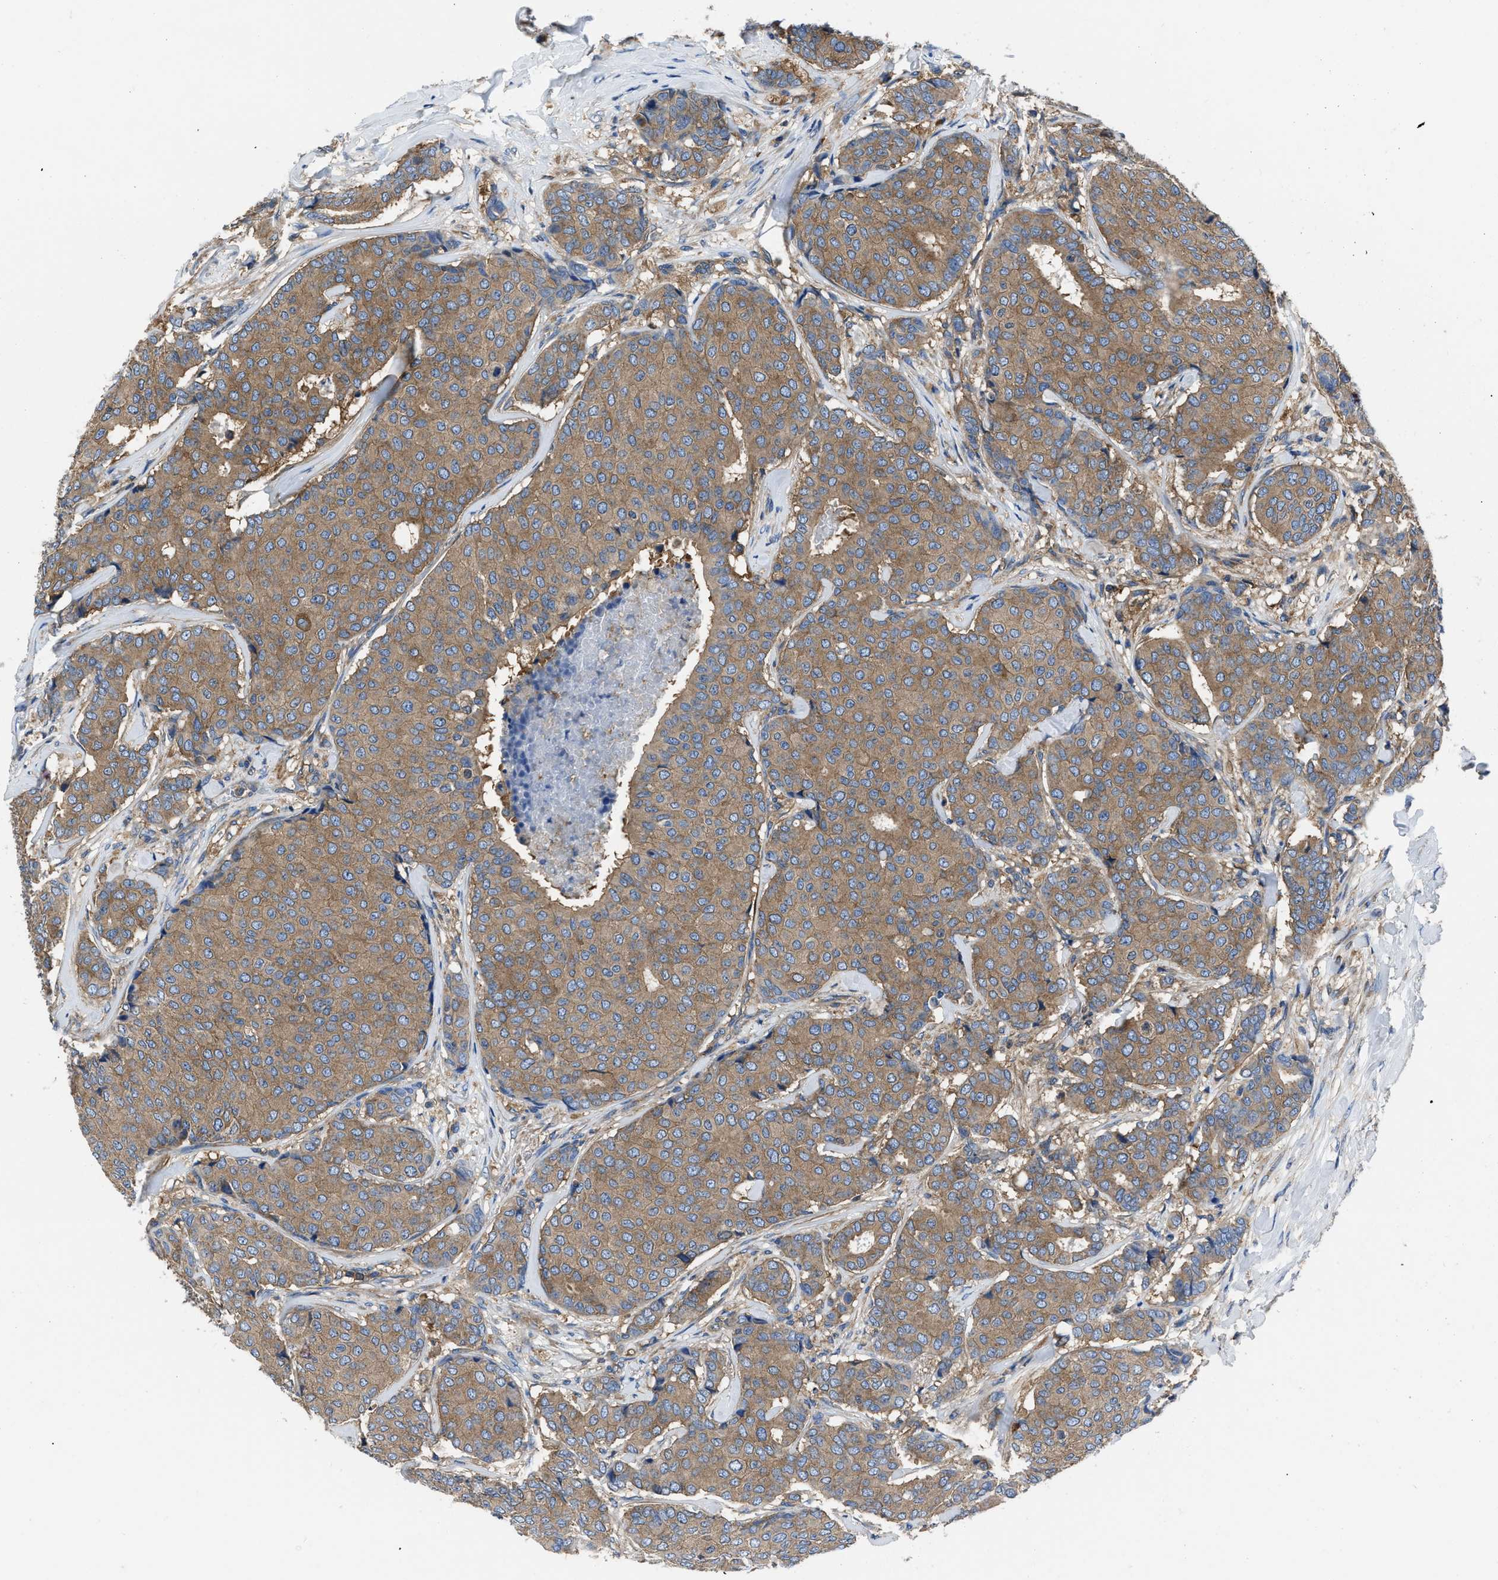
{"staining": {"intensity": "moderate", "quantity": ">75%", "location": "cytoplasmic/membranous"}, "tissue": "breast cancer", "cell_type": "Tumor cells", "image_type": "cancer", "snomed": [{"axis": "morphology", "description": "Duct carcinoma"}, {"axis": "topography", "description": "Breast"}], "caption": "IHC of breast cancer (intraductal carcinoma) demonstrates medium levels of moderate cytoplasmic/membranous expression in about >75% of tumor cells.", "gene": "YARS1", "patient": {"sex": "female", "age": 75}}